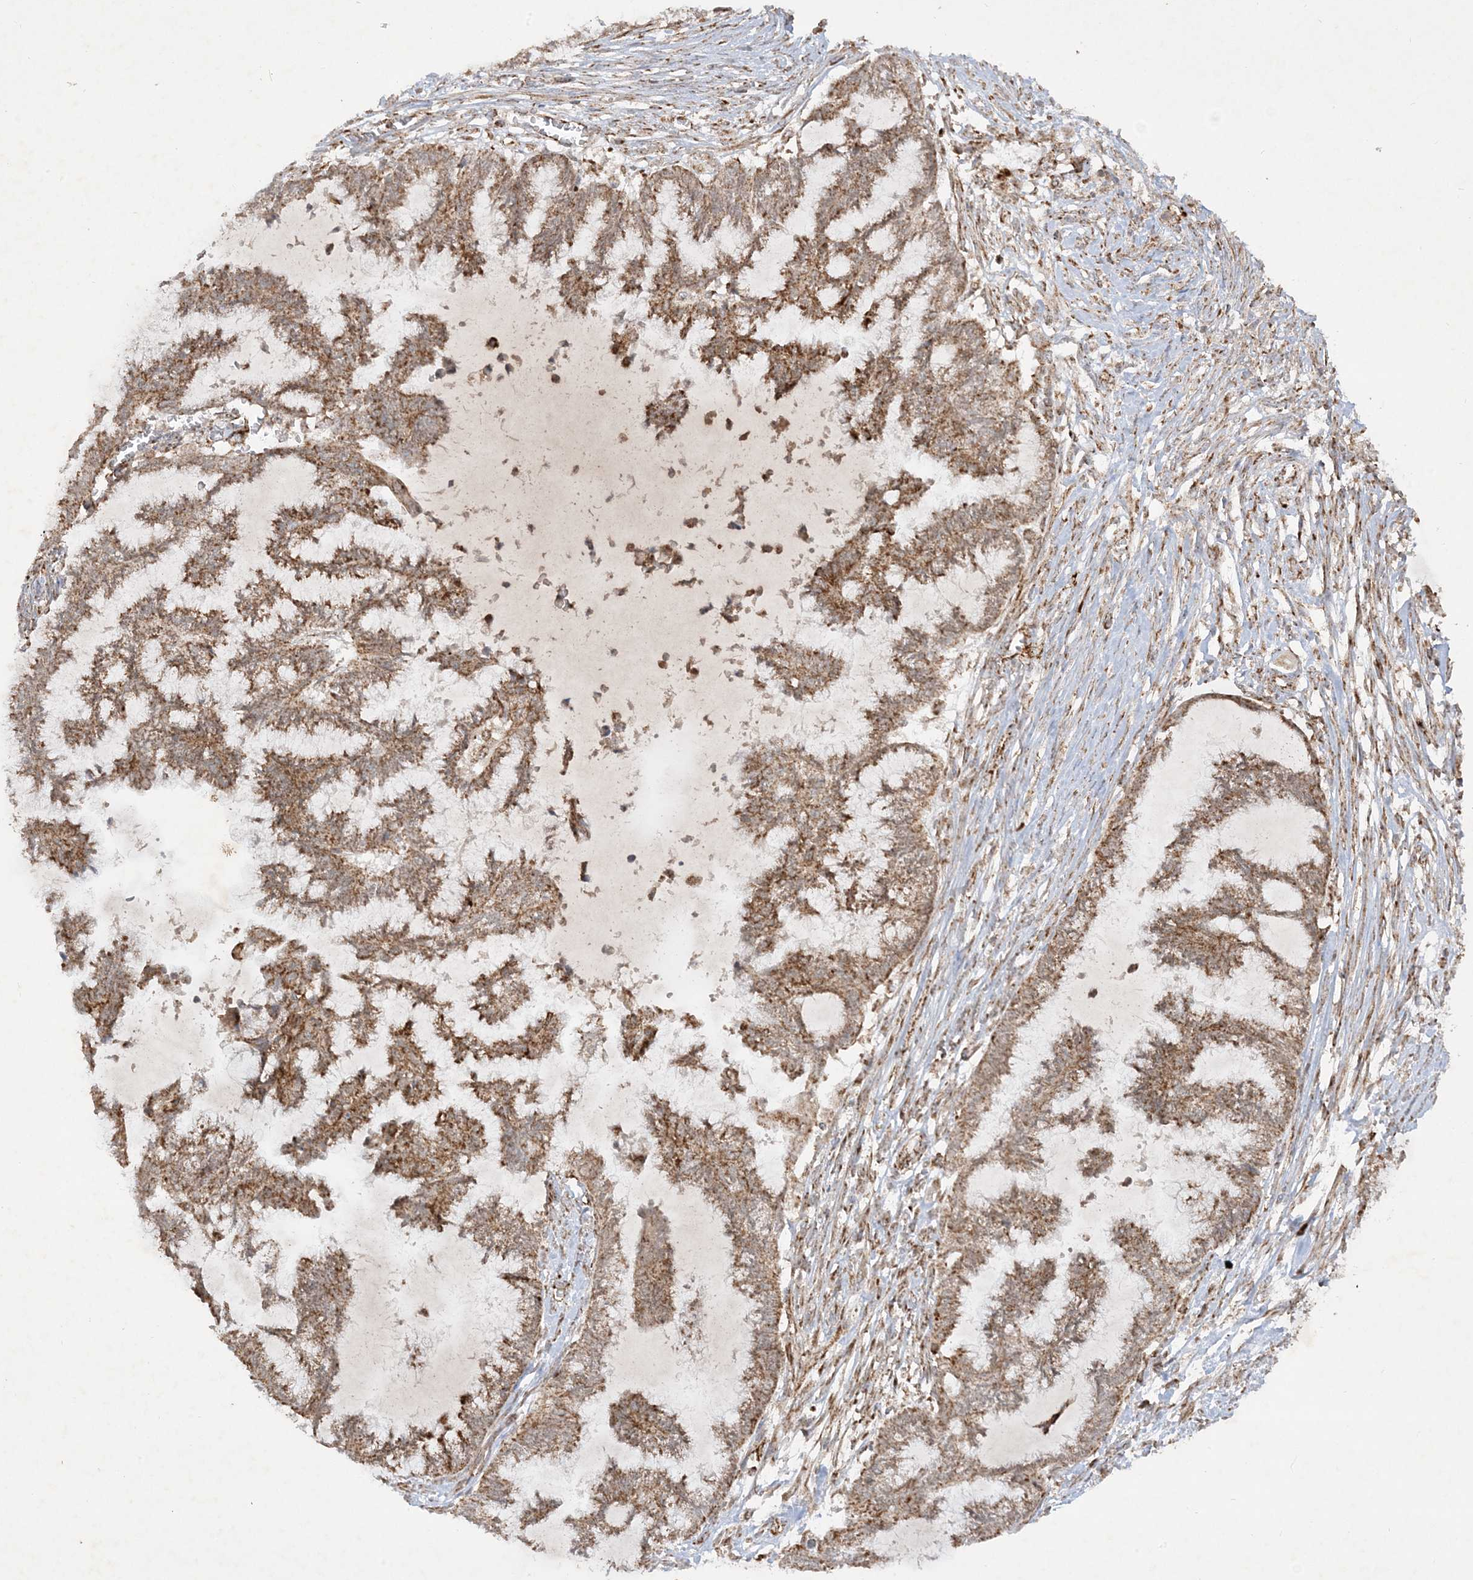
{"staining": {"intensity": "moderate", "quantity": ">75%", "location": "cytoplasmic/membranous"}, "tissue": "endometrial cancer", "cell_type": "Tumor cells", "image_type": "cancer", "snomed": [{"axis": "morphology", "description": "Adenocarcinoma, NOS"}, {"axis": "topography", "description": "Endometrium"}], "caption": "Adenocarcinoma (endometrial) stained for a protein demonstrates moderate cytoplasmic/membranous positivity in tumor cells.", "gene": "NDUFAF3", "patient": {"sex": "female", "age": 86}}